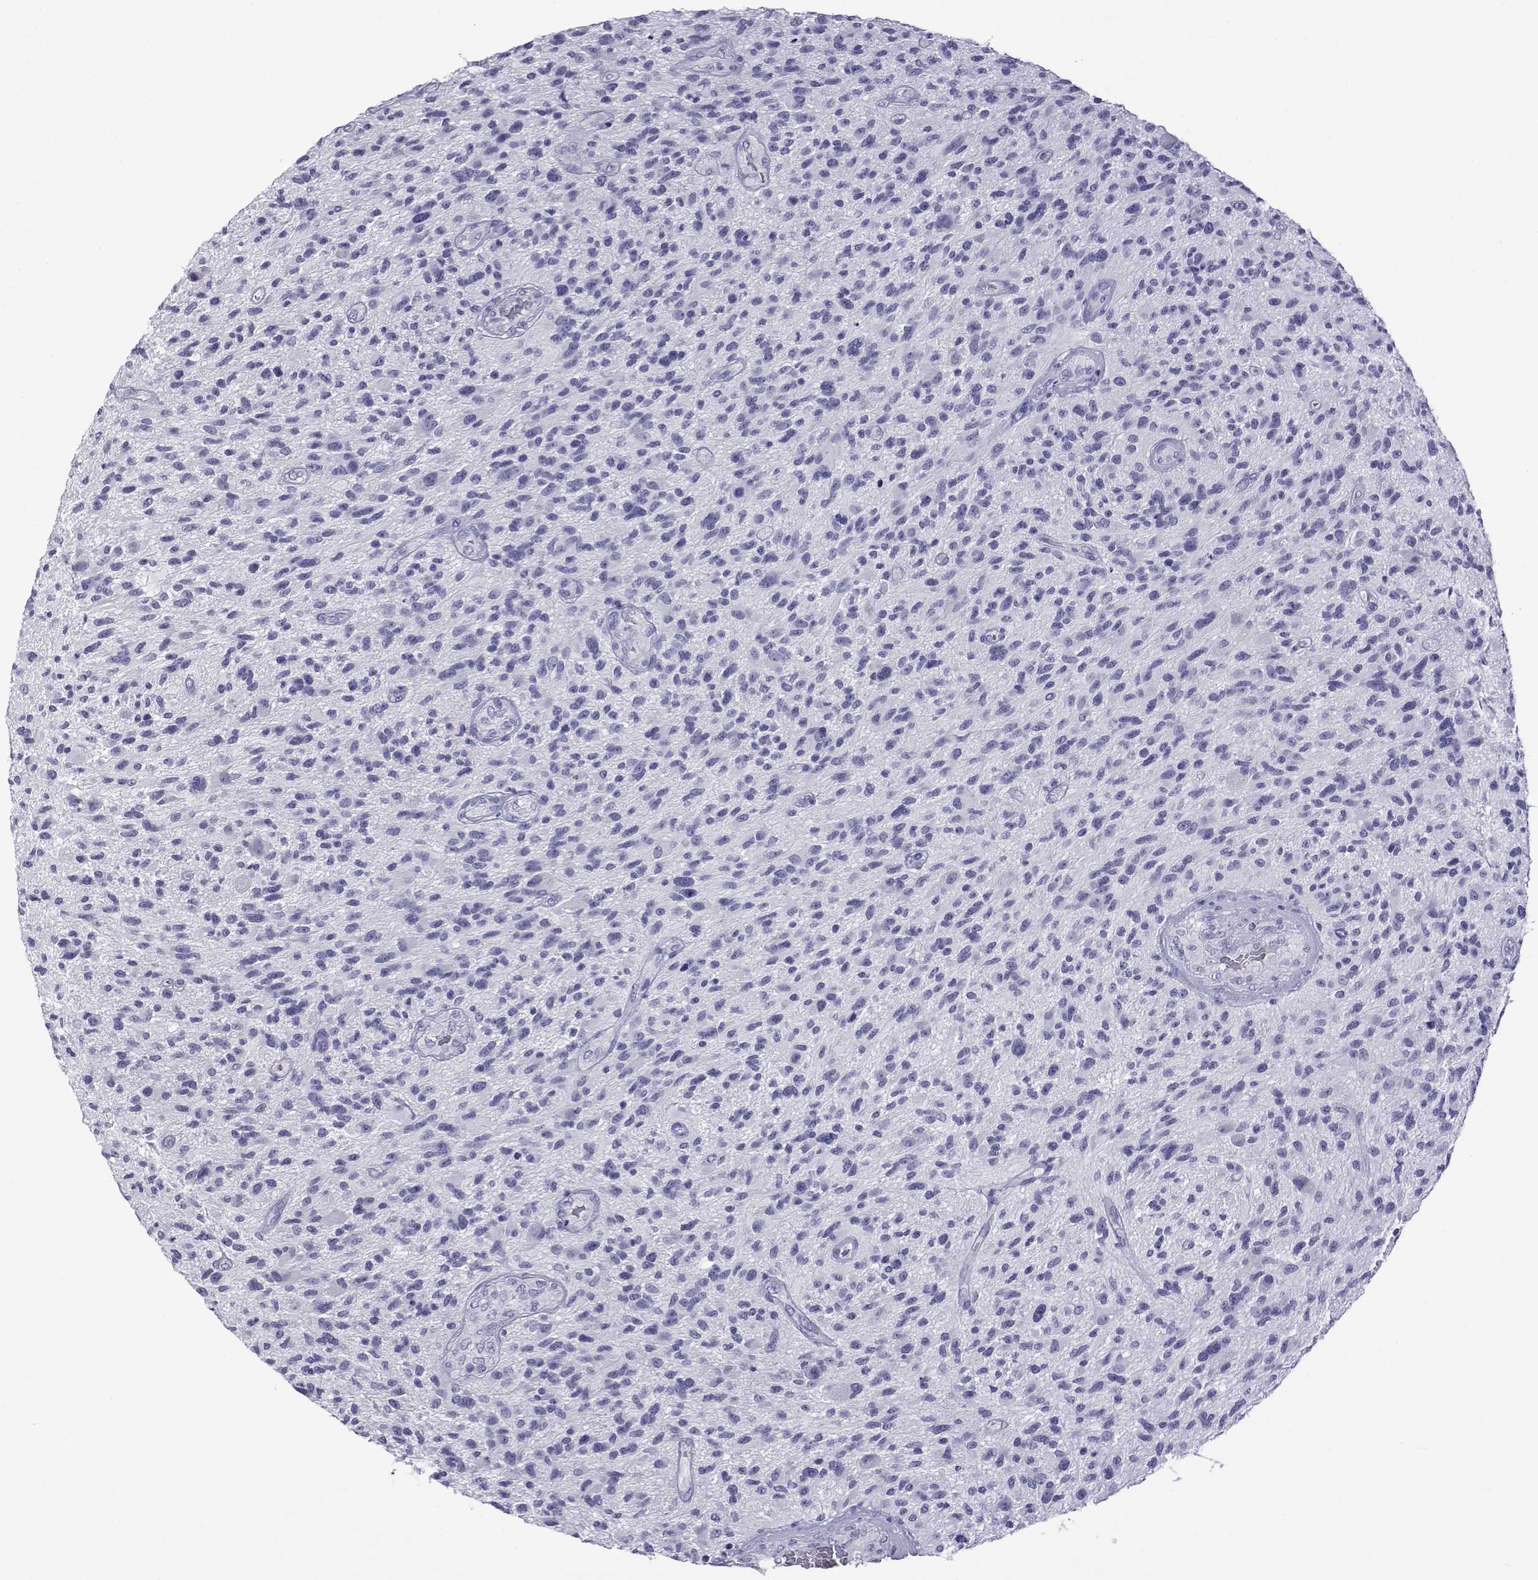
{"staining": {"intensity": "negative", "quantity": "none", "location": "none"}, "tissue": "glioma", "cell_type": "Tumor cells", "image_type": "cancer", "snomed": [{"axis": "morphology", "description": "Glioma, malignant, High grade"}, {"axis": "topography", "description": "Brain"}], "caption": "This is an immunohistochemistry image of human high-grade glioma (malignant). There is no staining in tumor cells.", "gene": "ACTL7A", "patient": {"sex": "male", "age": 47}}